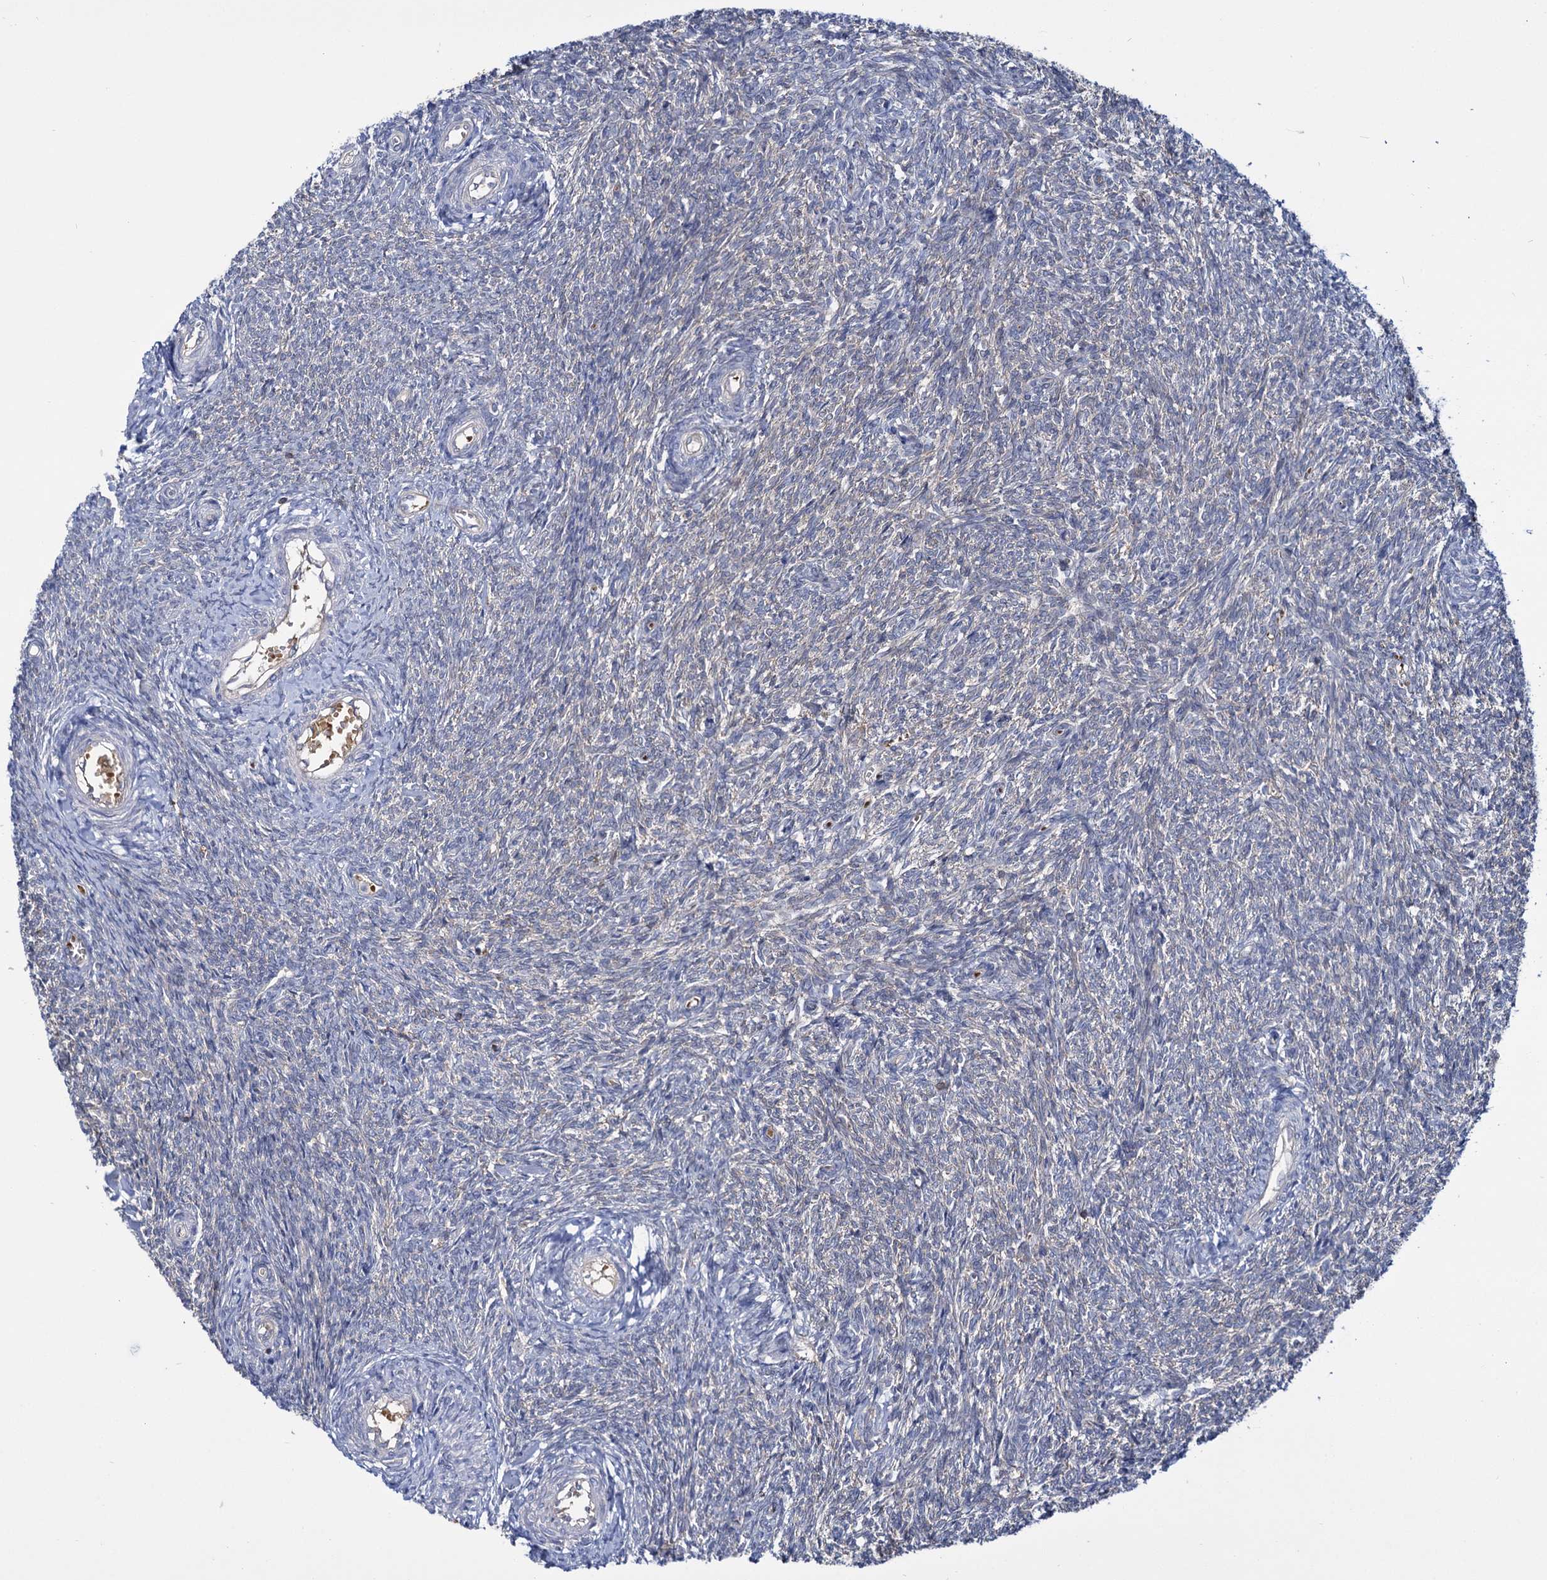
{"staining": {"intensity": "moderate", "quantity": ">75%", "location": "cytoplasmic/membranous"}, "tissue": "ovary", "cell_type": "Follicle cells", "image_type": "normal", "snomed": [{"axis": "morphology", "description": "Normal tissue, NOS"}, {"axis": "topography", "description": "Ovary"}], "caption": "This micrograph exhibits immunohistochemistry (IHC) staining of normal human ovary, with medium moderate cytoplasmic/membranous expression in about >75% of follicle cells.", "gene": "GCLC", "patient": {"sex": "female", "age": 44}}